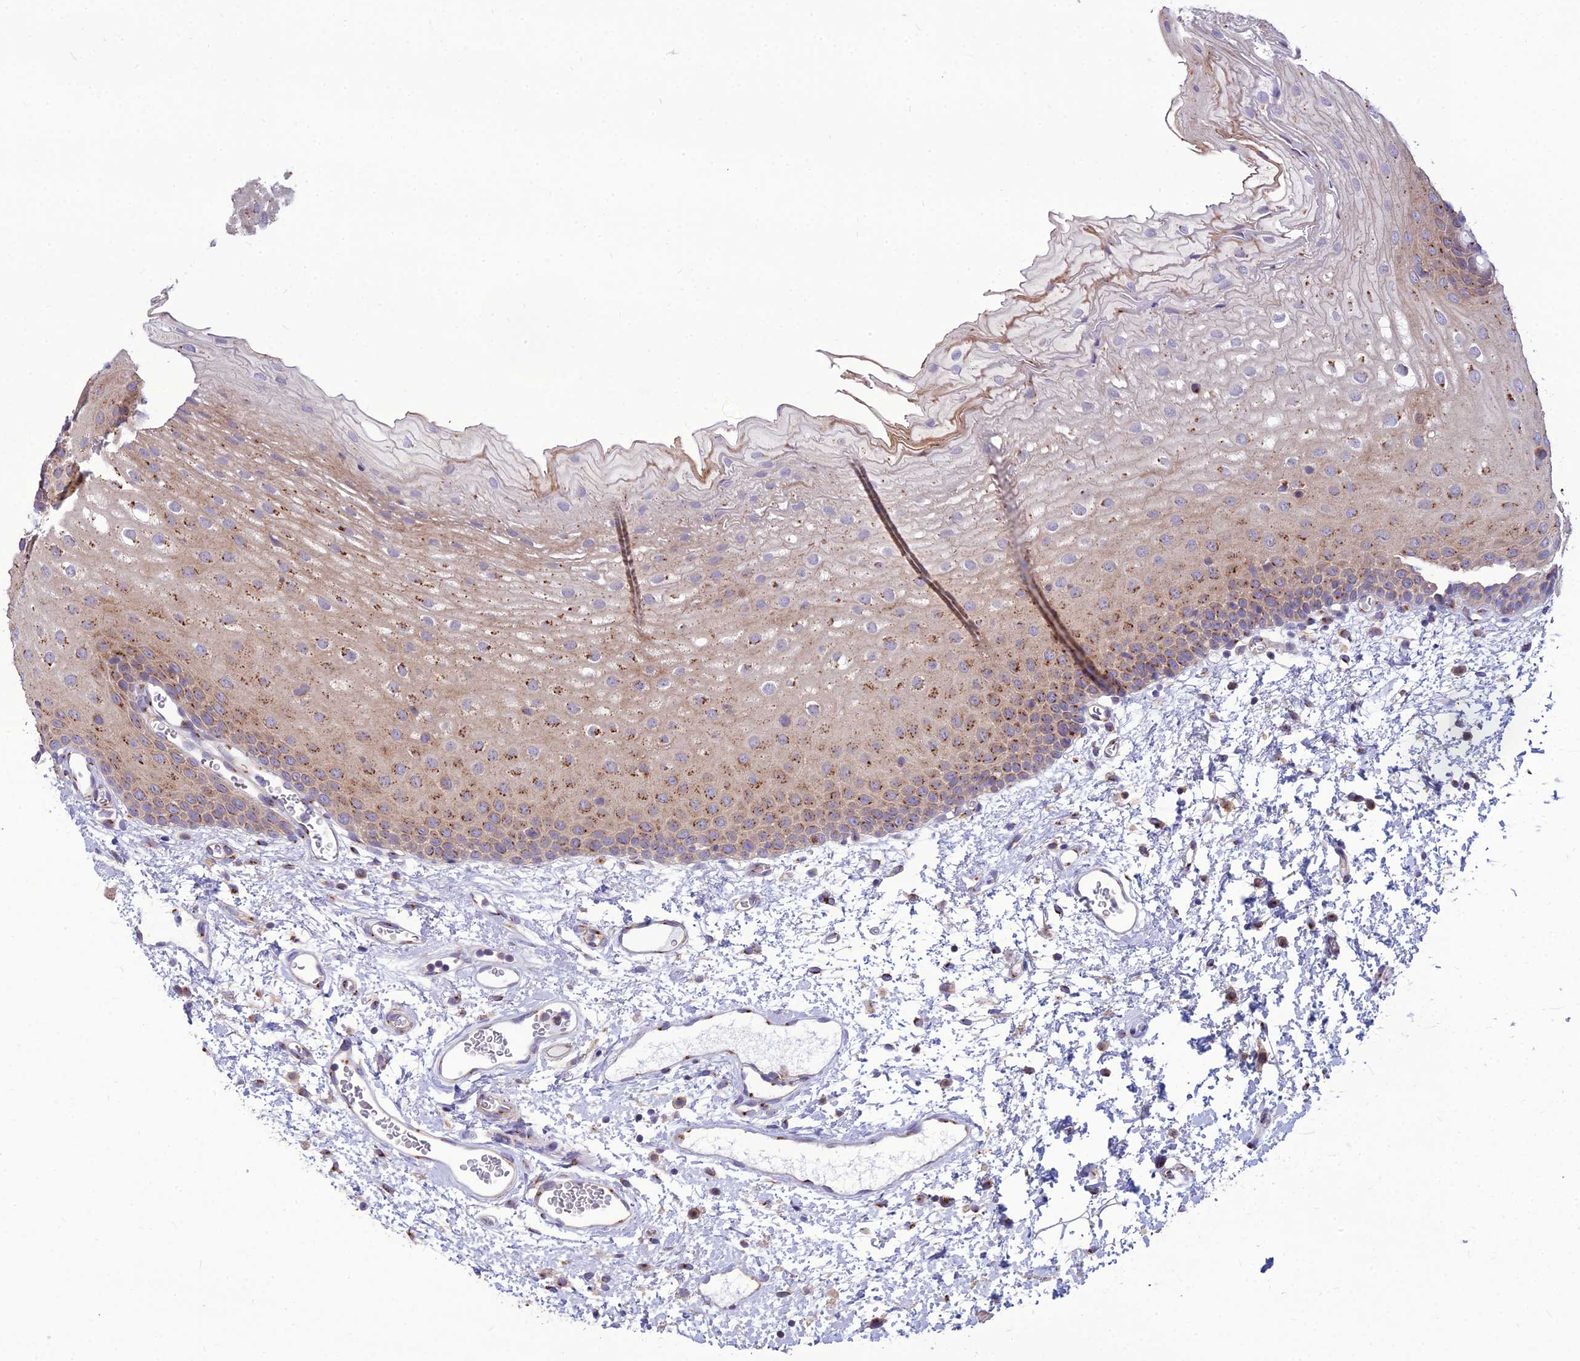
{"staining": {"intensity": "moderate", "quantity": "25%-75%", "location": "cytoplasmic/membranous"}, "tissue": "oral mucosa", "cell_type": "Squamous epithelial cells", "image_type": "normal", "snomed": [{"axis": "morphology", "description": "Normal tissue, NOS"}, {"axis": "topography", "description": "Oral tissue"}], "caption": "An immunohistochemistry photomicrograph of normal tissue is shown. Protein staining in brown highlights moderate cytoplasmic/membranous positivity in oral mucosa within squamous epithelial cells. (IHC, brightfield microscopy, high magnification).", "gene": "SPRYD7", "patient": {"sex": "female", "age": 70}}